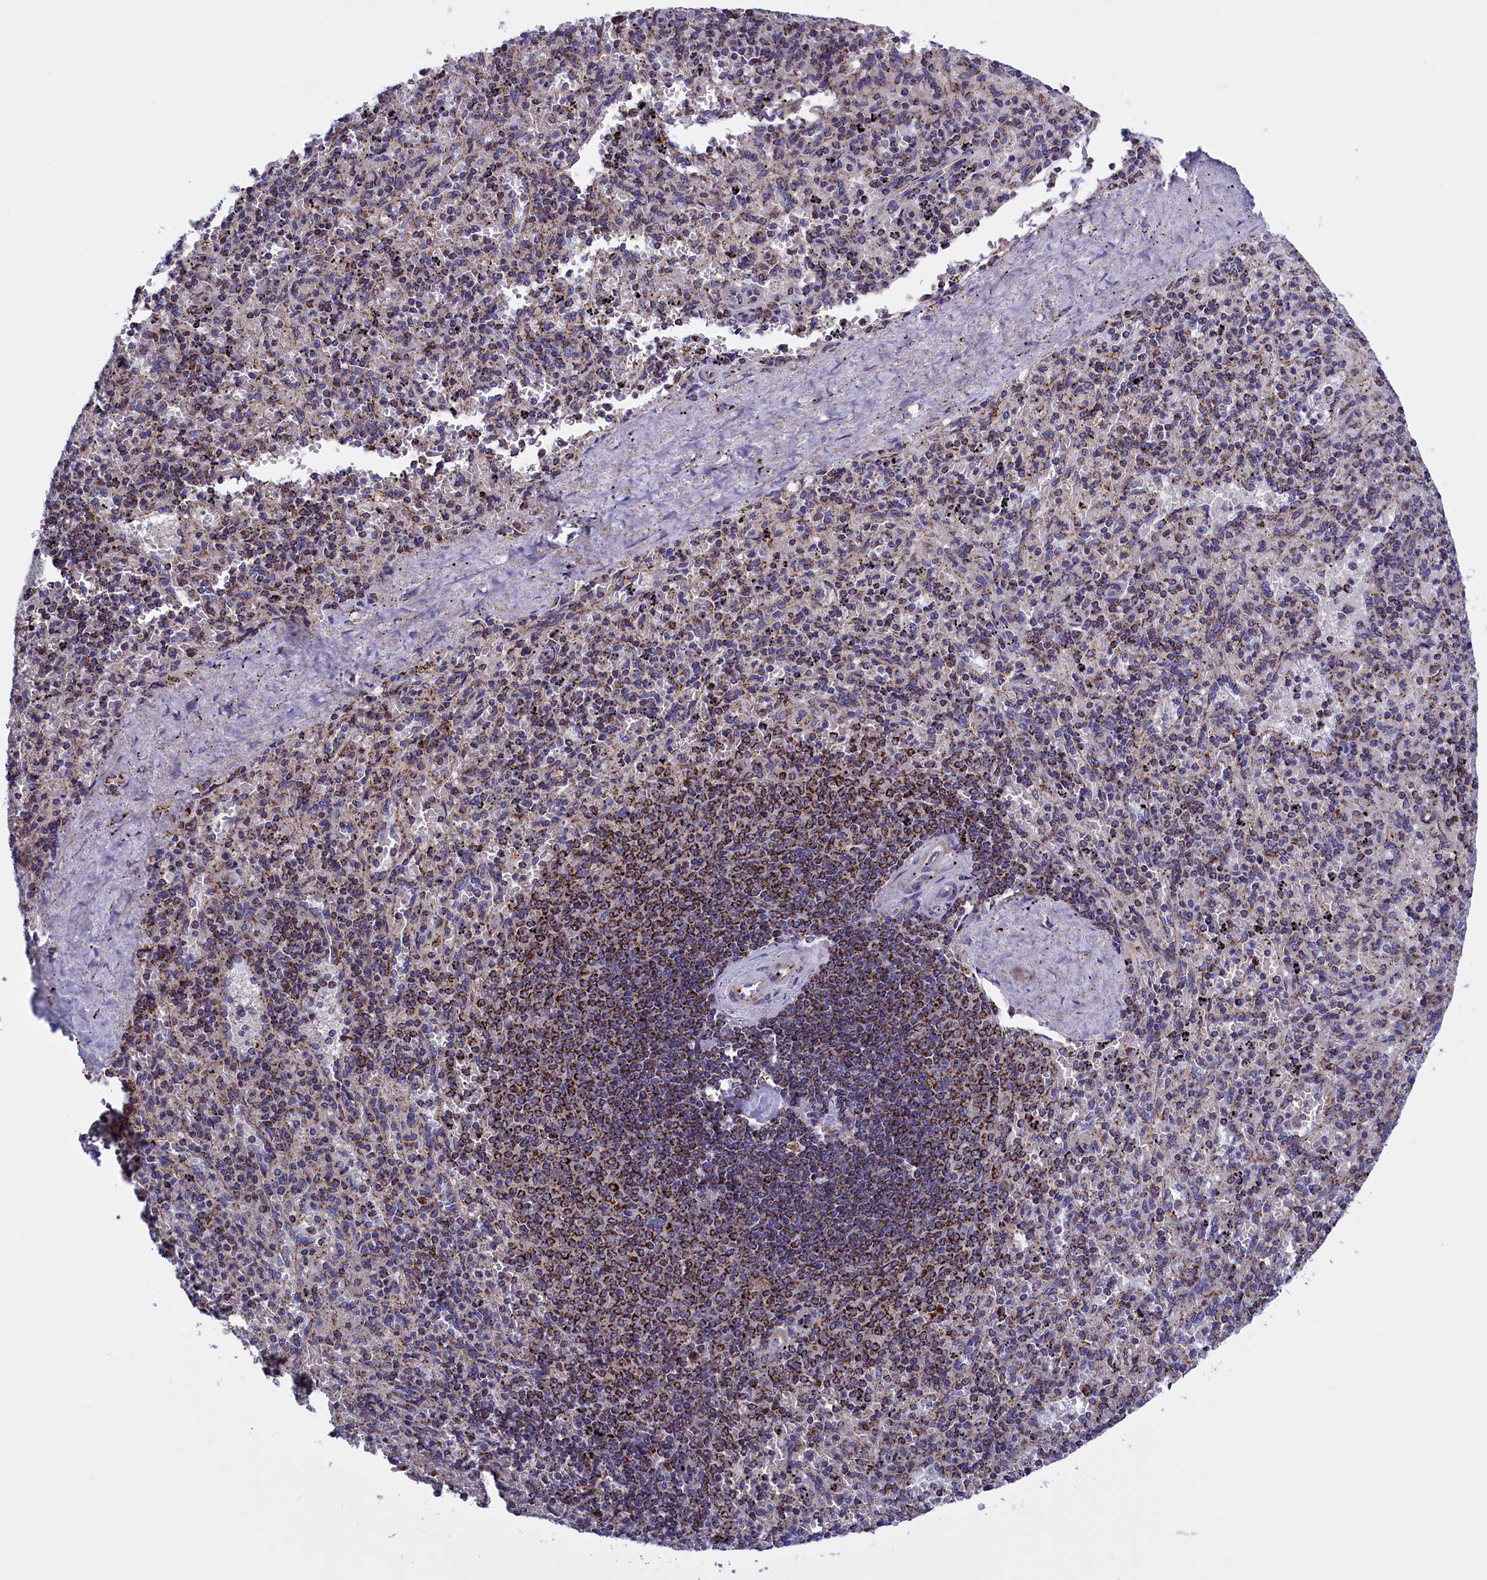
{"staining": {"intensity": "moderate", "quantity": "<25%", "location": "cytoplasmic/membranous"}, "tissue": "spleen", "cell_type": "Cells in red pulp", "image_type": "normal", "snomed": [{"axis": "morphology", "description": "Normal tissue, NOS"}, {"axis": "topography", "description": "Spleen"}], "caption": "Spleen stained with DAB (3,3'-diaminobenzidine) immunohistochemistry (IHC) demonstrates low levels of moderate cytoplasmic/membranous expression in about <25% of cells in red pulp.", "gene": "IFT122", "patient": {"sex": "male", "age": 82}}